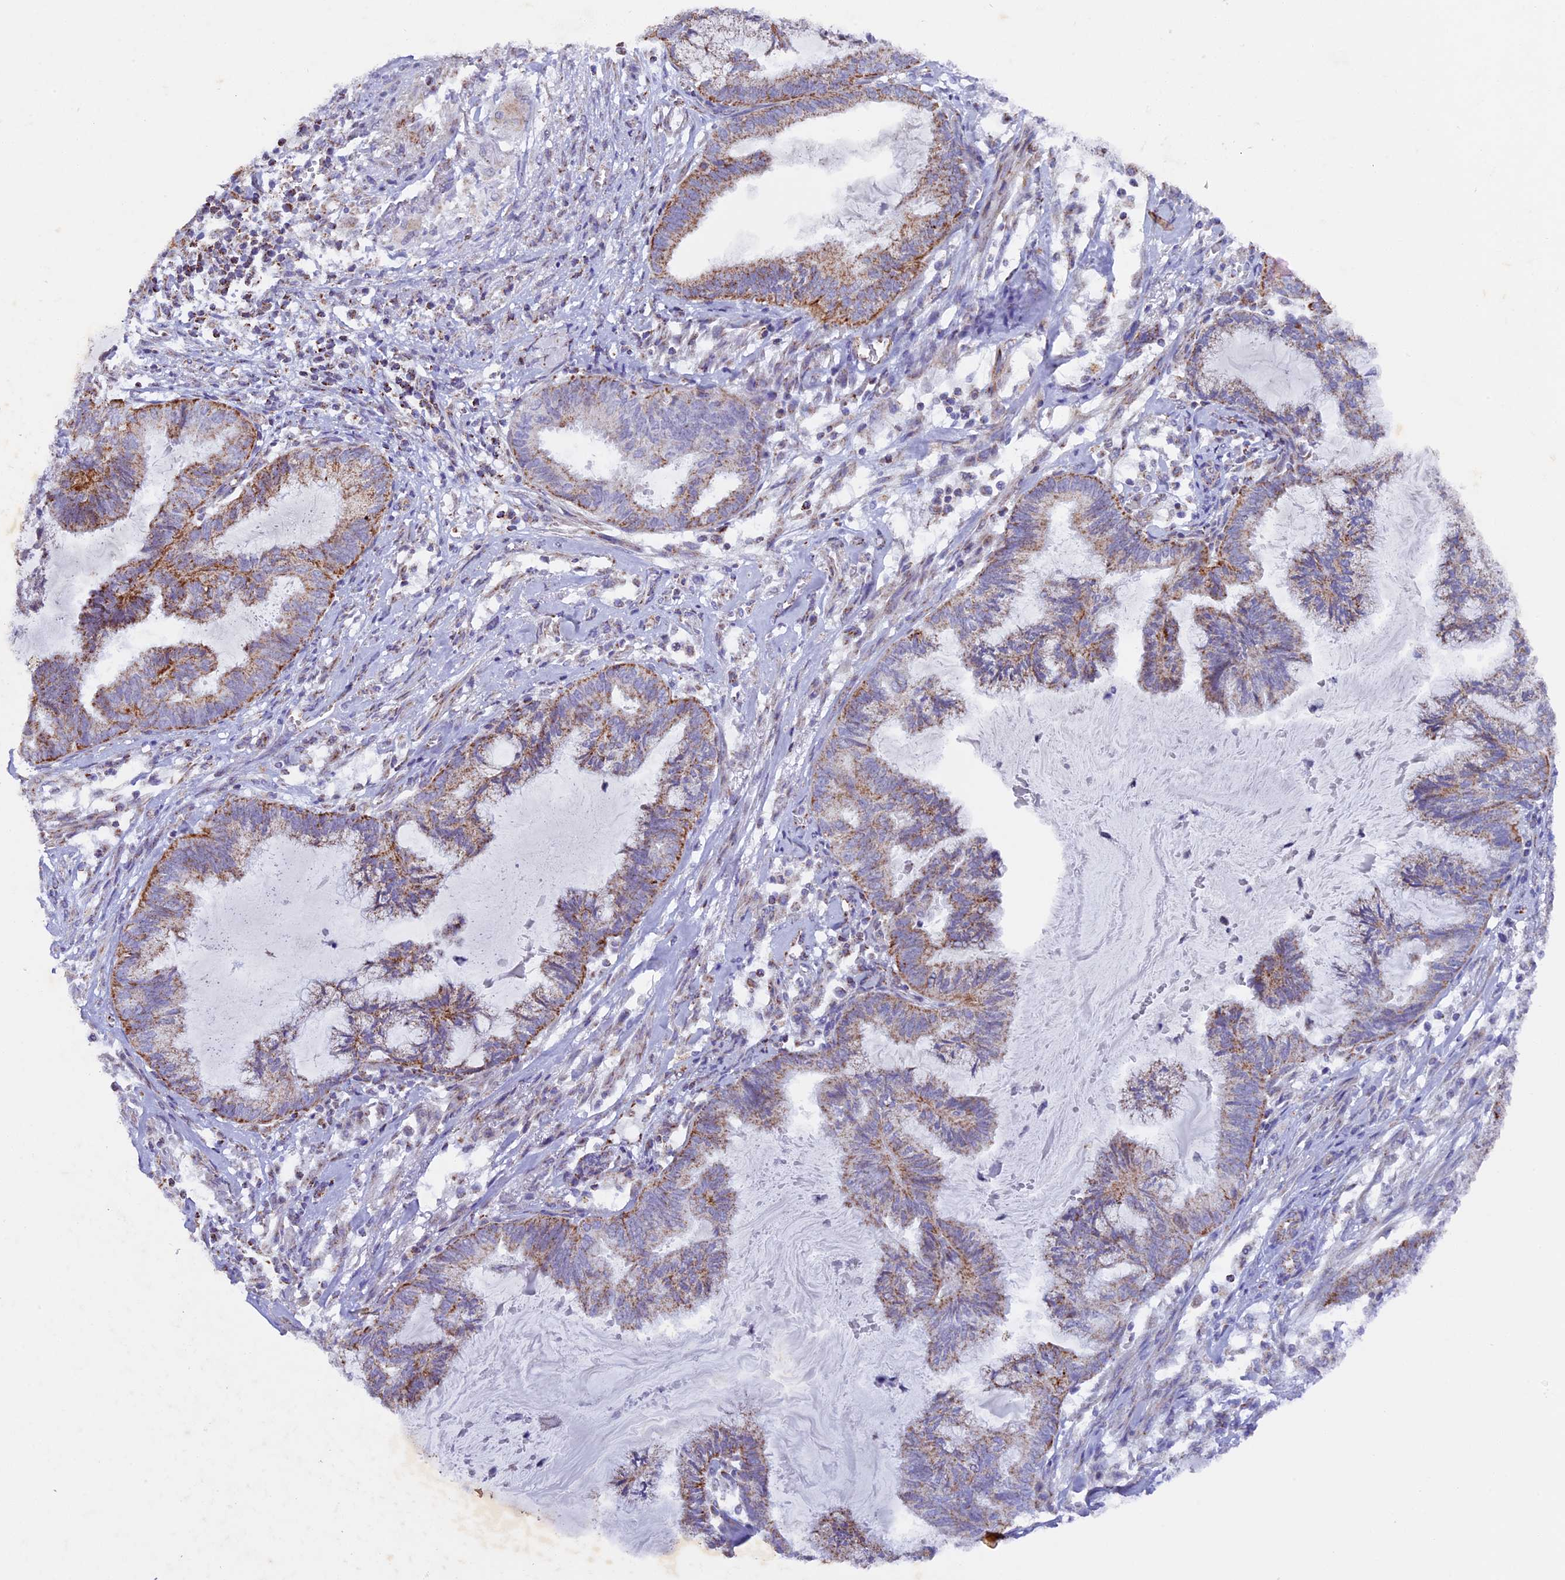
{"staining": {"intensity": "moderate", "quantity": ">75%", "location": "cytoplasmic/membranous"}, "tissue": "endometrial cancer", "cell_type": "Tumor cells", "image_type": "cancer", "snomed": [{"axis": "morphology", "description": "Adenocarcinoma, NOS"}, {"axis": "topography", "description": "Endometrium"}], "caption": "This is a micrograph of IHC staining of endometrial cancer (adenocarcinoma), which shows moderate expression in the cytoplasmic/membranous of tumor cells.", "gene": "TFAM", "patient": {"sex": "female", "age": 86}}